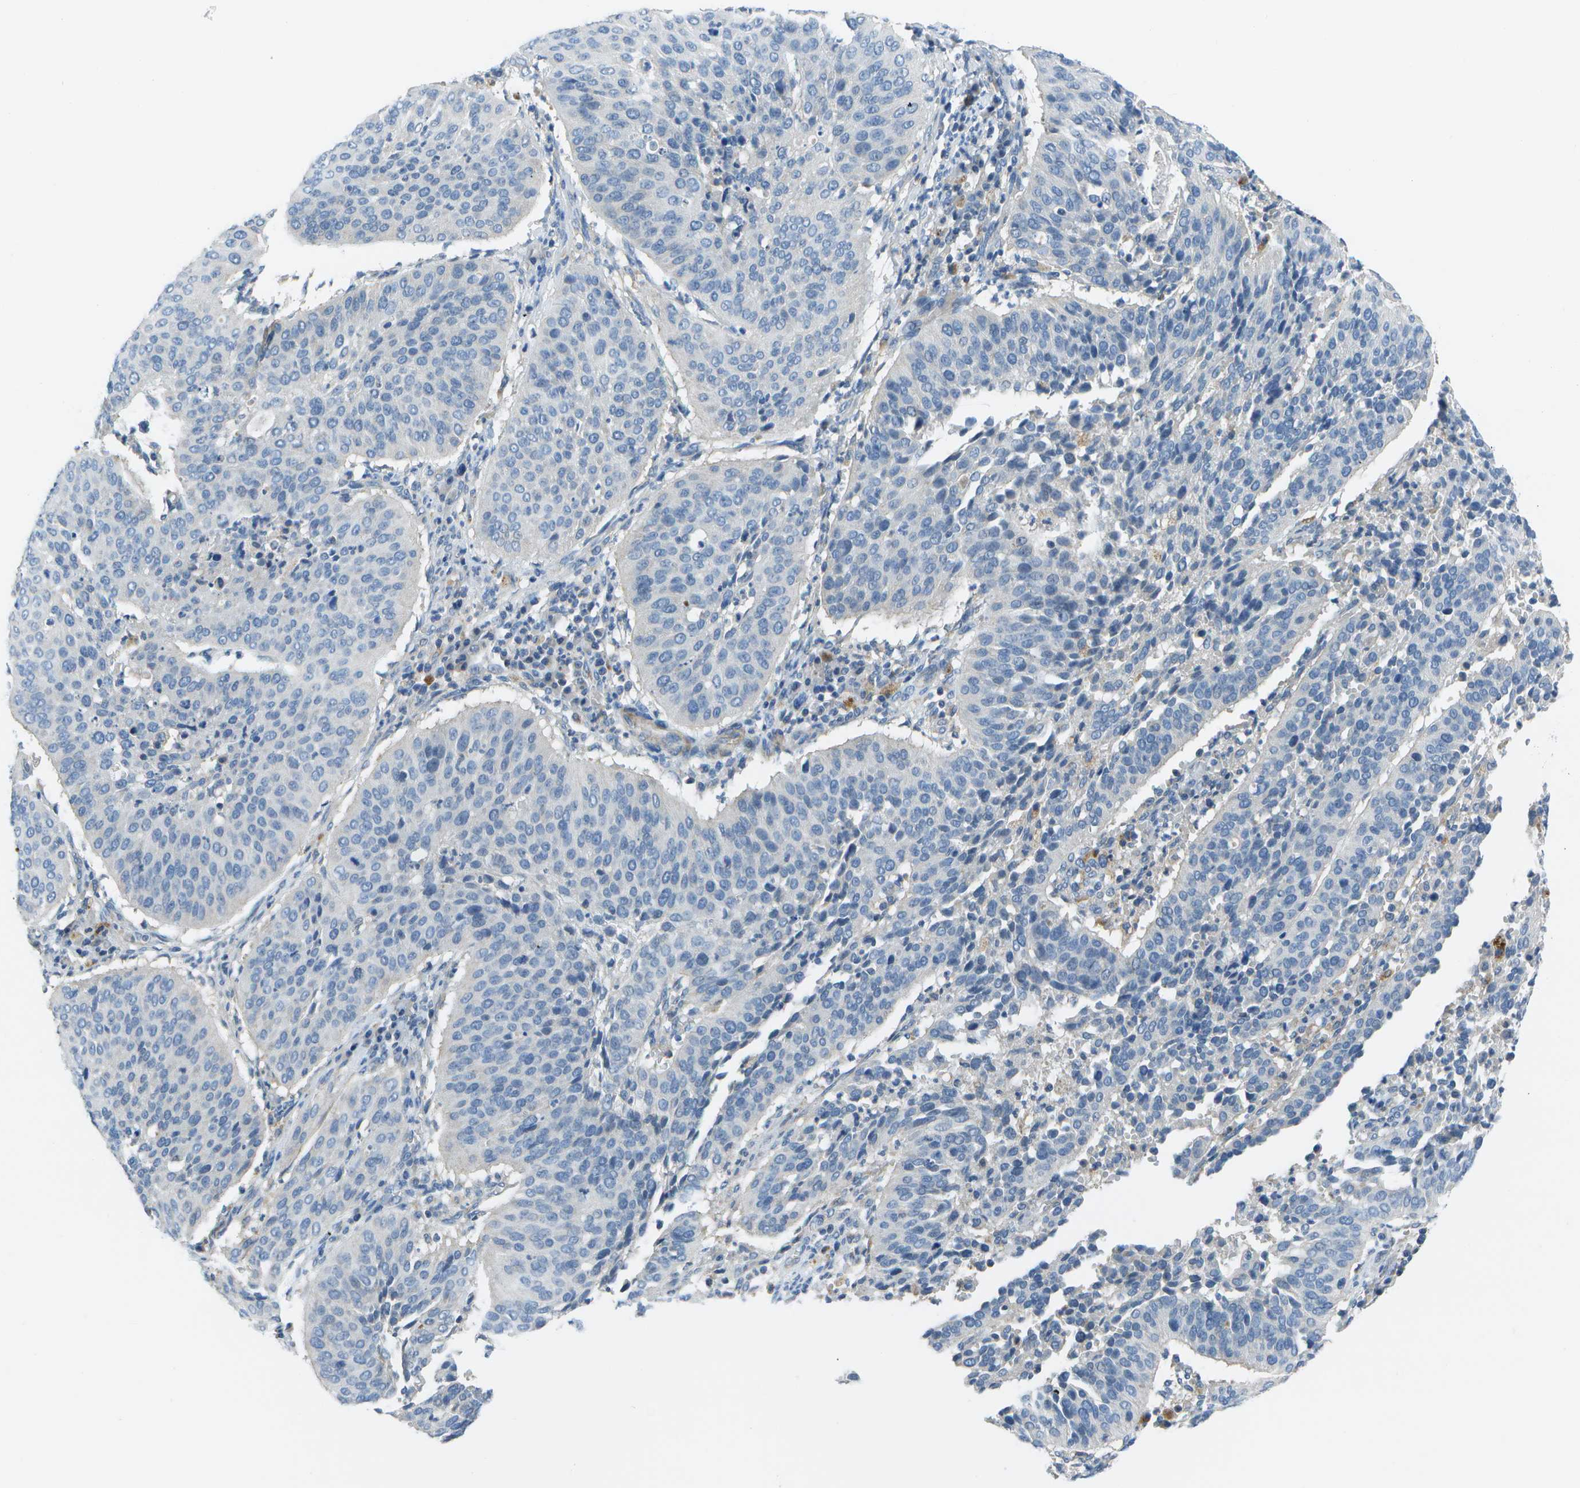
{"staining": {"intensity": "negative", "quantity": "none", "location": "none"}, "tissue": "cervical cancer", "cell_type": "Tumor cells", "image_type": "cancer", "snomed": [{"axis": "morphology", "description": "Normal tissue, NOS"}, {"axis": "morphology", "description": "Squamous cell carcinoma, NOS"}, {"axis": "topography", "description": "Cervix"}], "caption": "The histopathology image exhibits no significant positivity in tumor cells of squamous cell carcinoma (cervical).", "gene": "DCT", "patient": {"sex": "female", "age": 39}}